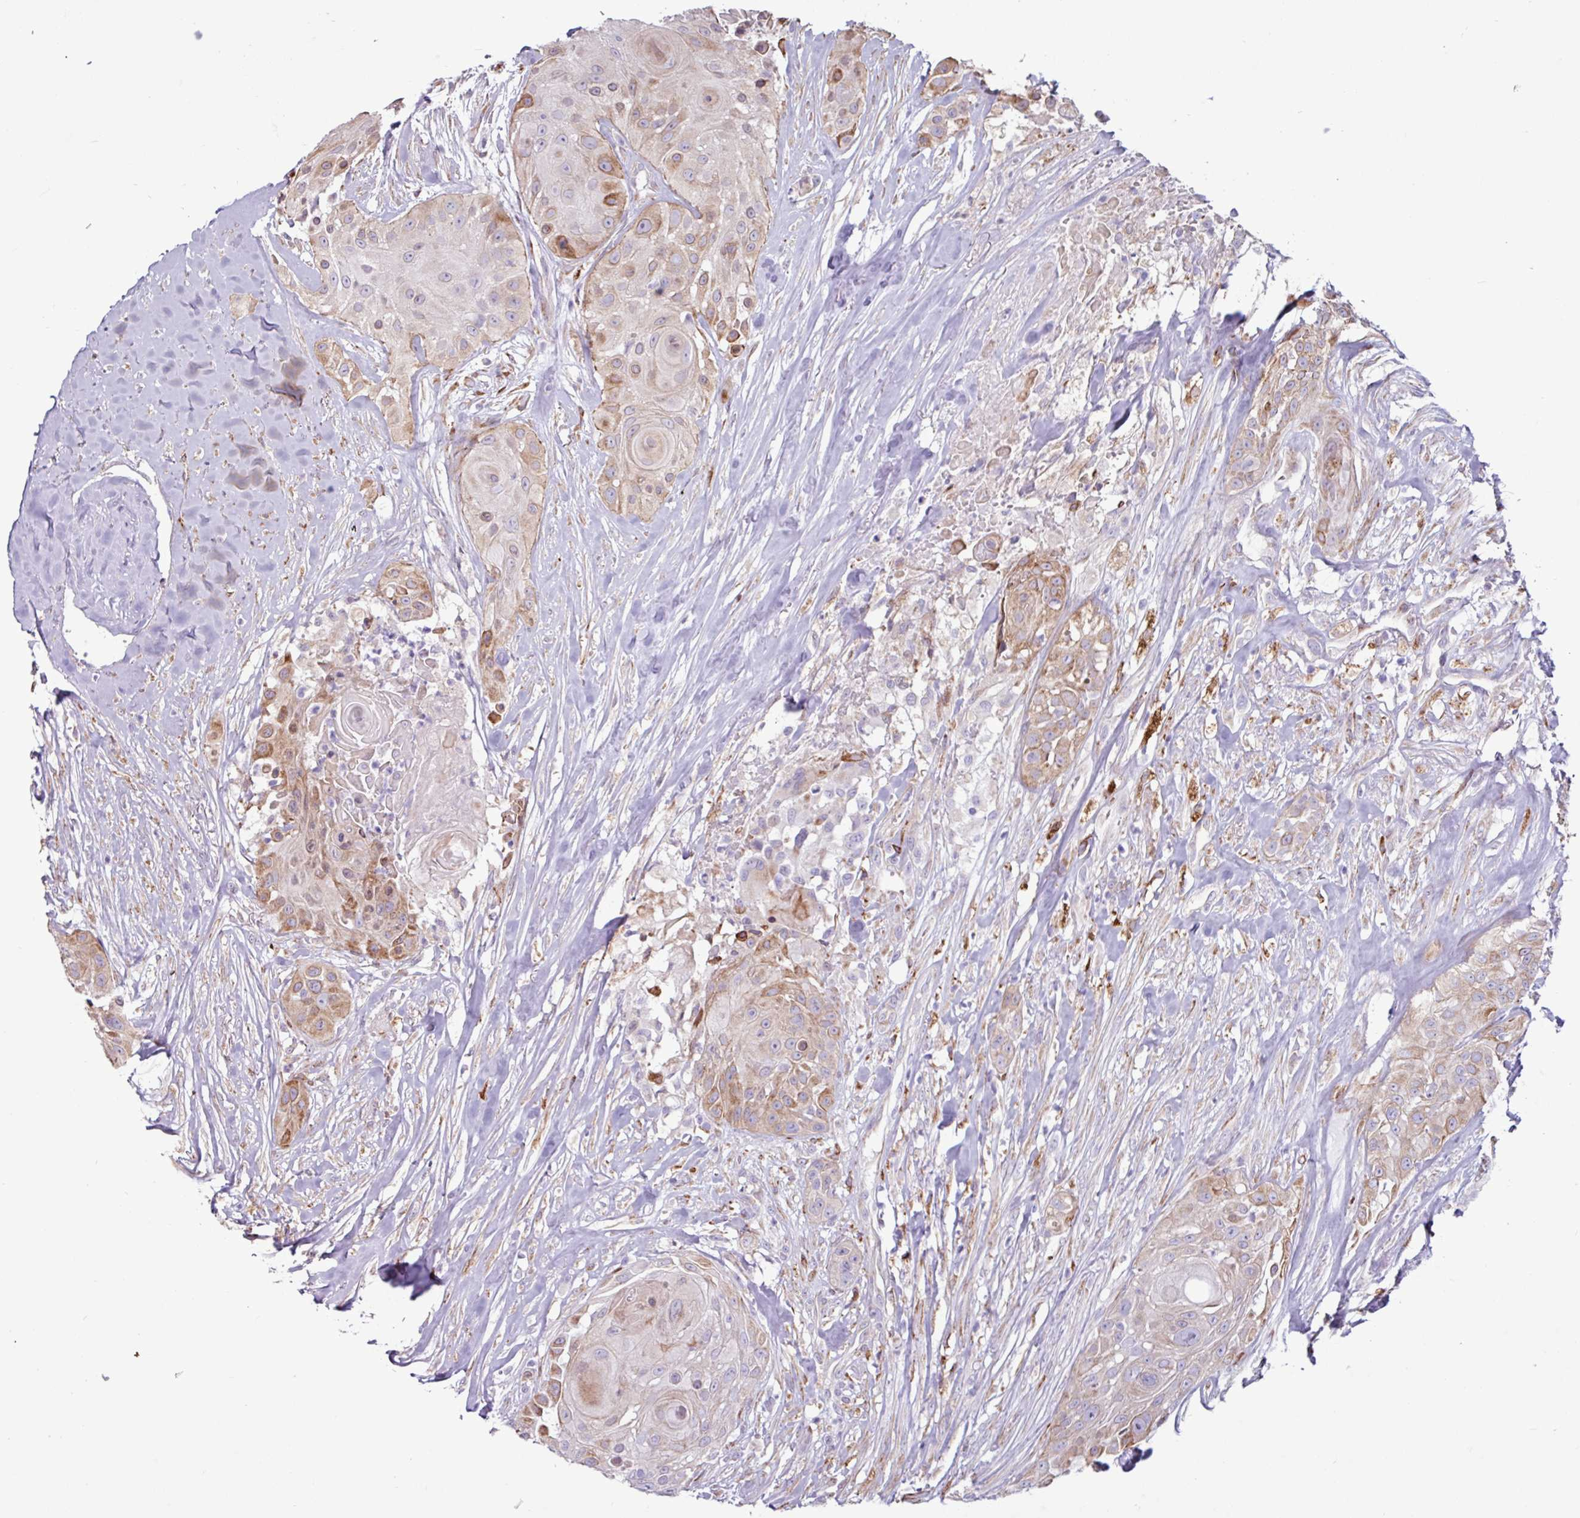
{"staining": {"intensity": "moderate", "quantity": "25%-75%", "location": "cytoplasmic/membranous"}, "tissue": "head and neck cancer", "cell_type": "Tumor cells", "image_type": "cancer", "snomed": [{"axis": "morphology", "description": "Squamous cell carcinoma, NOS"}, {"axis": "topography", "description": "Head-Neck"}], "caption": "High-power microscopy captured an immunohistochemistry (IHC) micrograph of head and neck cancer, revealing moderate cytoplasmic/membranous staining in approximately 25%-75% of tumor cells. The staining was performed using DAB to visualize the protein expression in brown, while the nuclei were stained in blue with hematoxylin (Magnification: 20x).", "gene": "PPP1R35", "patient": {"sex": "male", "age": 83}}